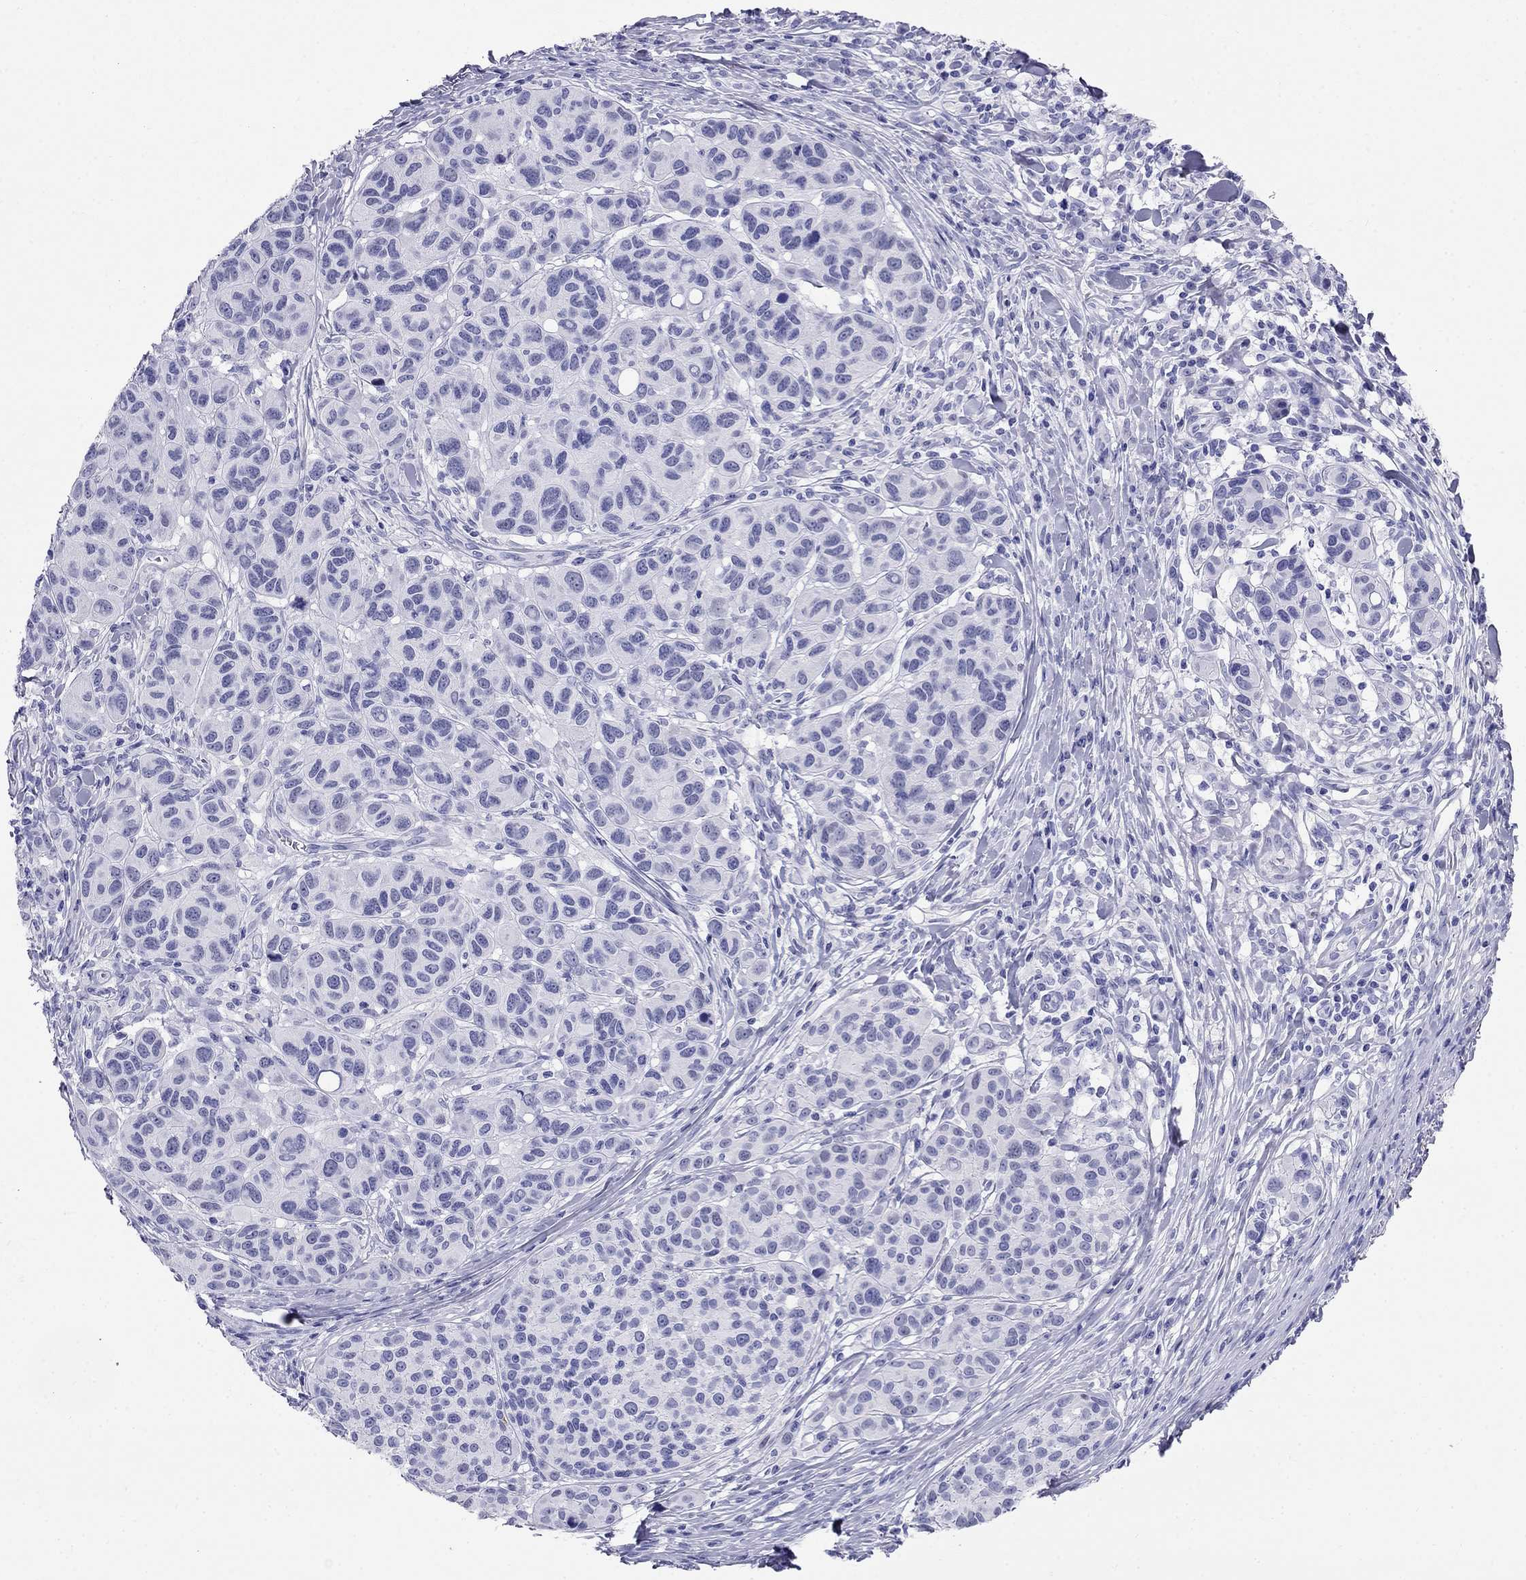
{"staining": {"intensity": "negative", "quantity": "none", "location": "none"}, "tissue": "melanoma", "cell_type": "Tumor cells", "image_type": "cancer", "snomed": [{"axis": "morphology", "description": "Malignant melanoma, NOS"}, {"axis": "topography", "description": "Skin"}], "caption": "An immunohistochemistry (IHC) photomicrograph of melanoma is shown. There is no staining in tumor cells of melanoma.", "gene": "PPP1R36", "patient": {"sex": "male", "age": 79}}